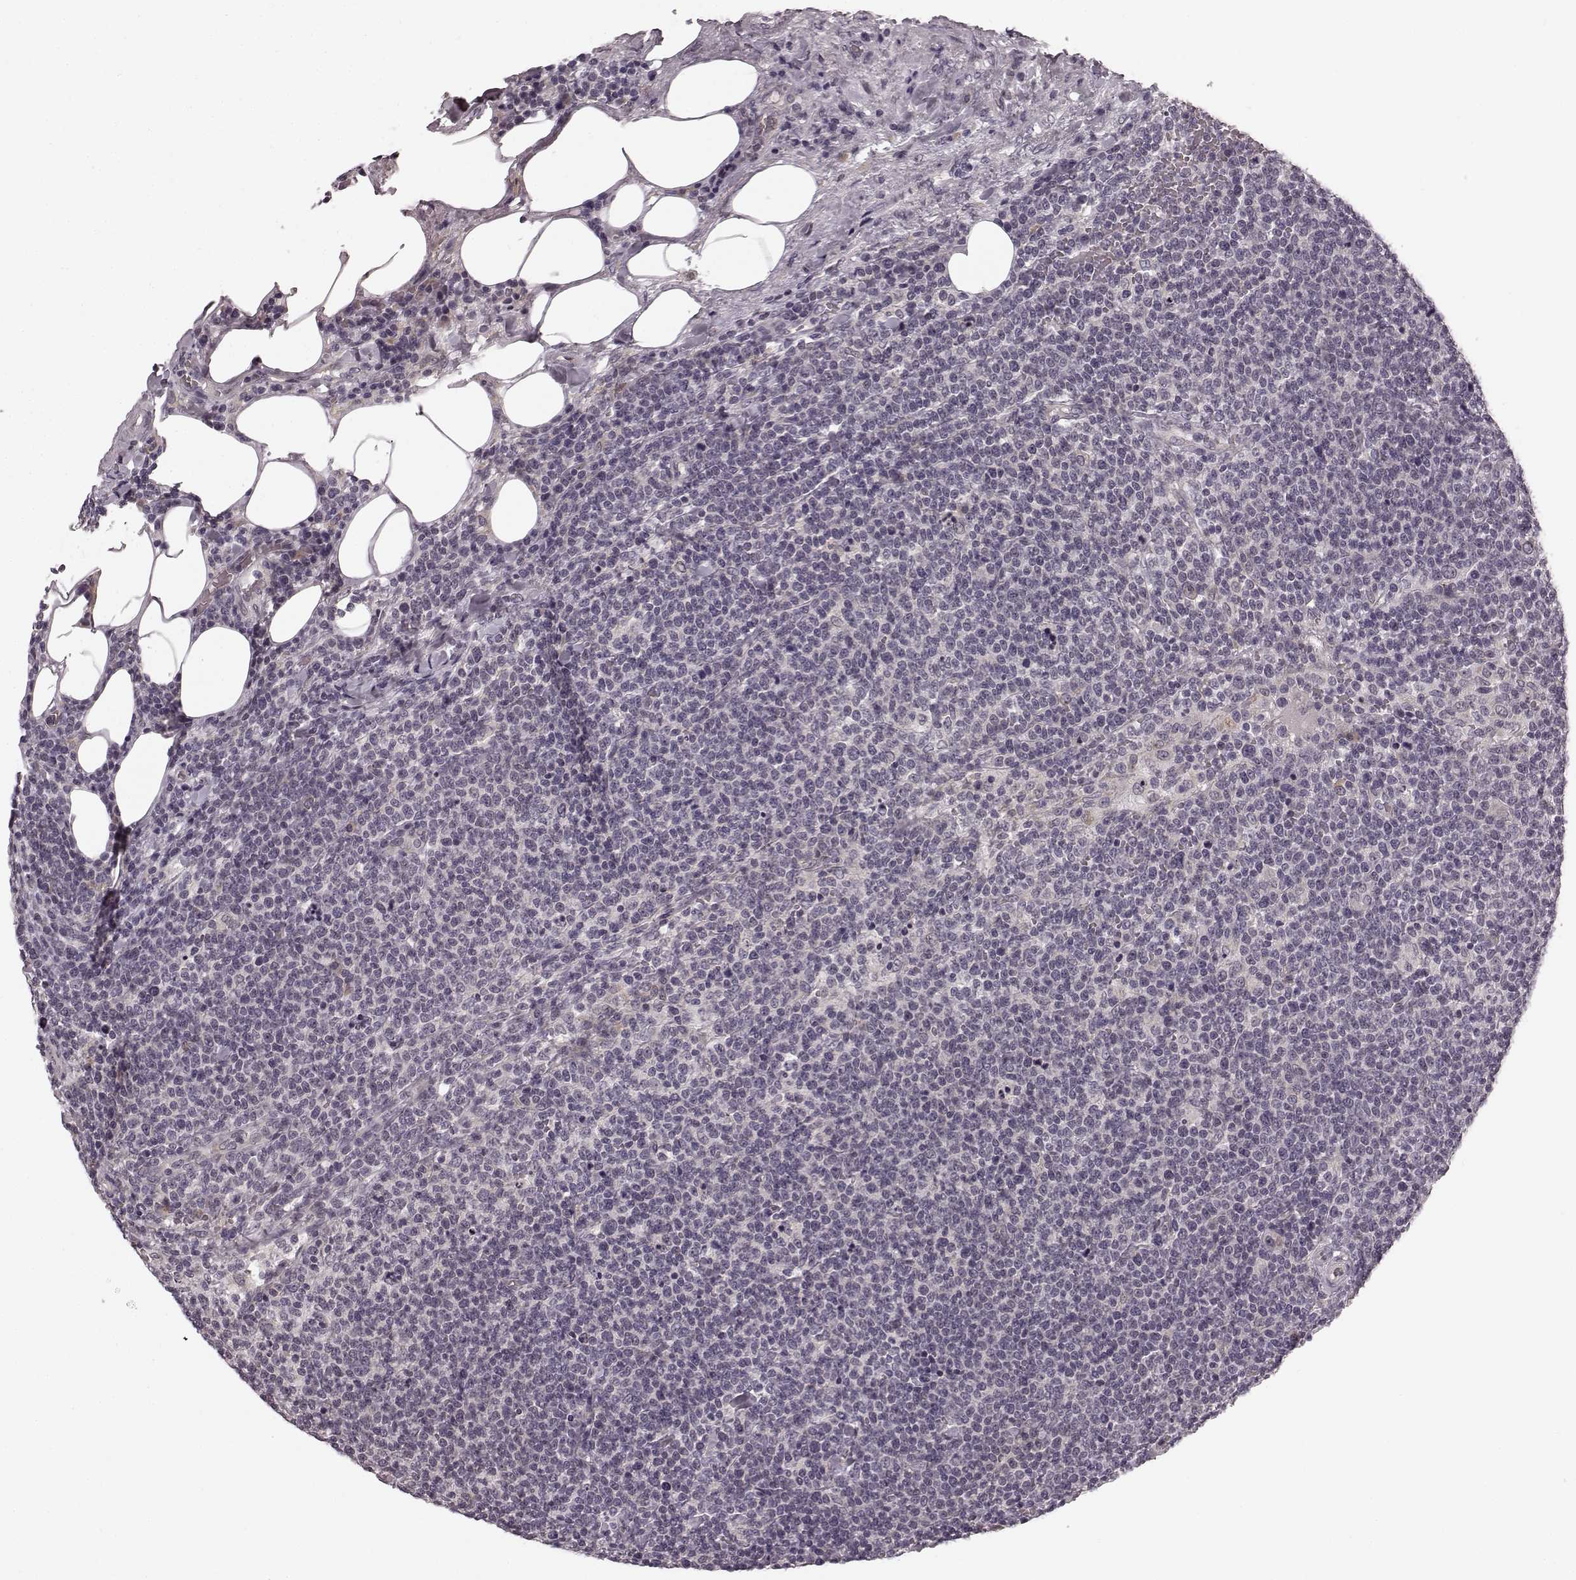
{"staining": {"intensity": "negative", "quantity": "none", "location": "none"}, "tissue": "lymphoma", "cell_type": "Tumor cells", "image_type": "cancer", "snomed": [{"axis": "morphology", "description": "Malignant lymphoma, non-Hodgkin's type, High grade"}, {"axis": "topography", "description": "Lymph node"}], "caption": "Immunohistochemistry of high-grade malignant lymphoma, non-Hodgkin's type reveals no staining in tumor cells.", "gene": "FAM234B", "patient": {"sex": "male", "age": 61}}